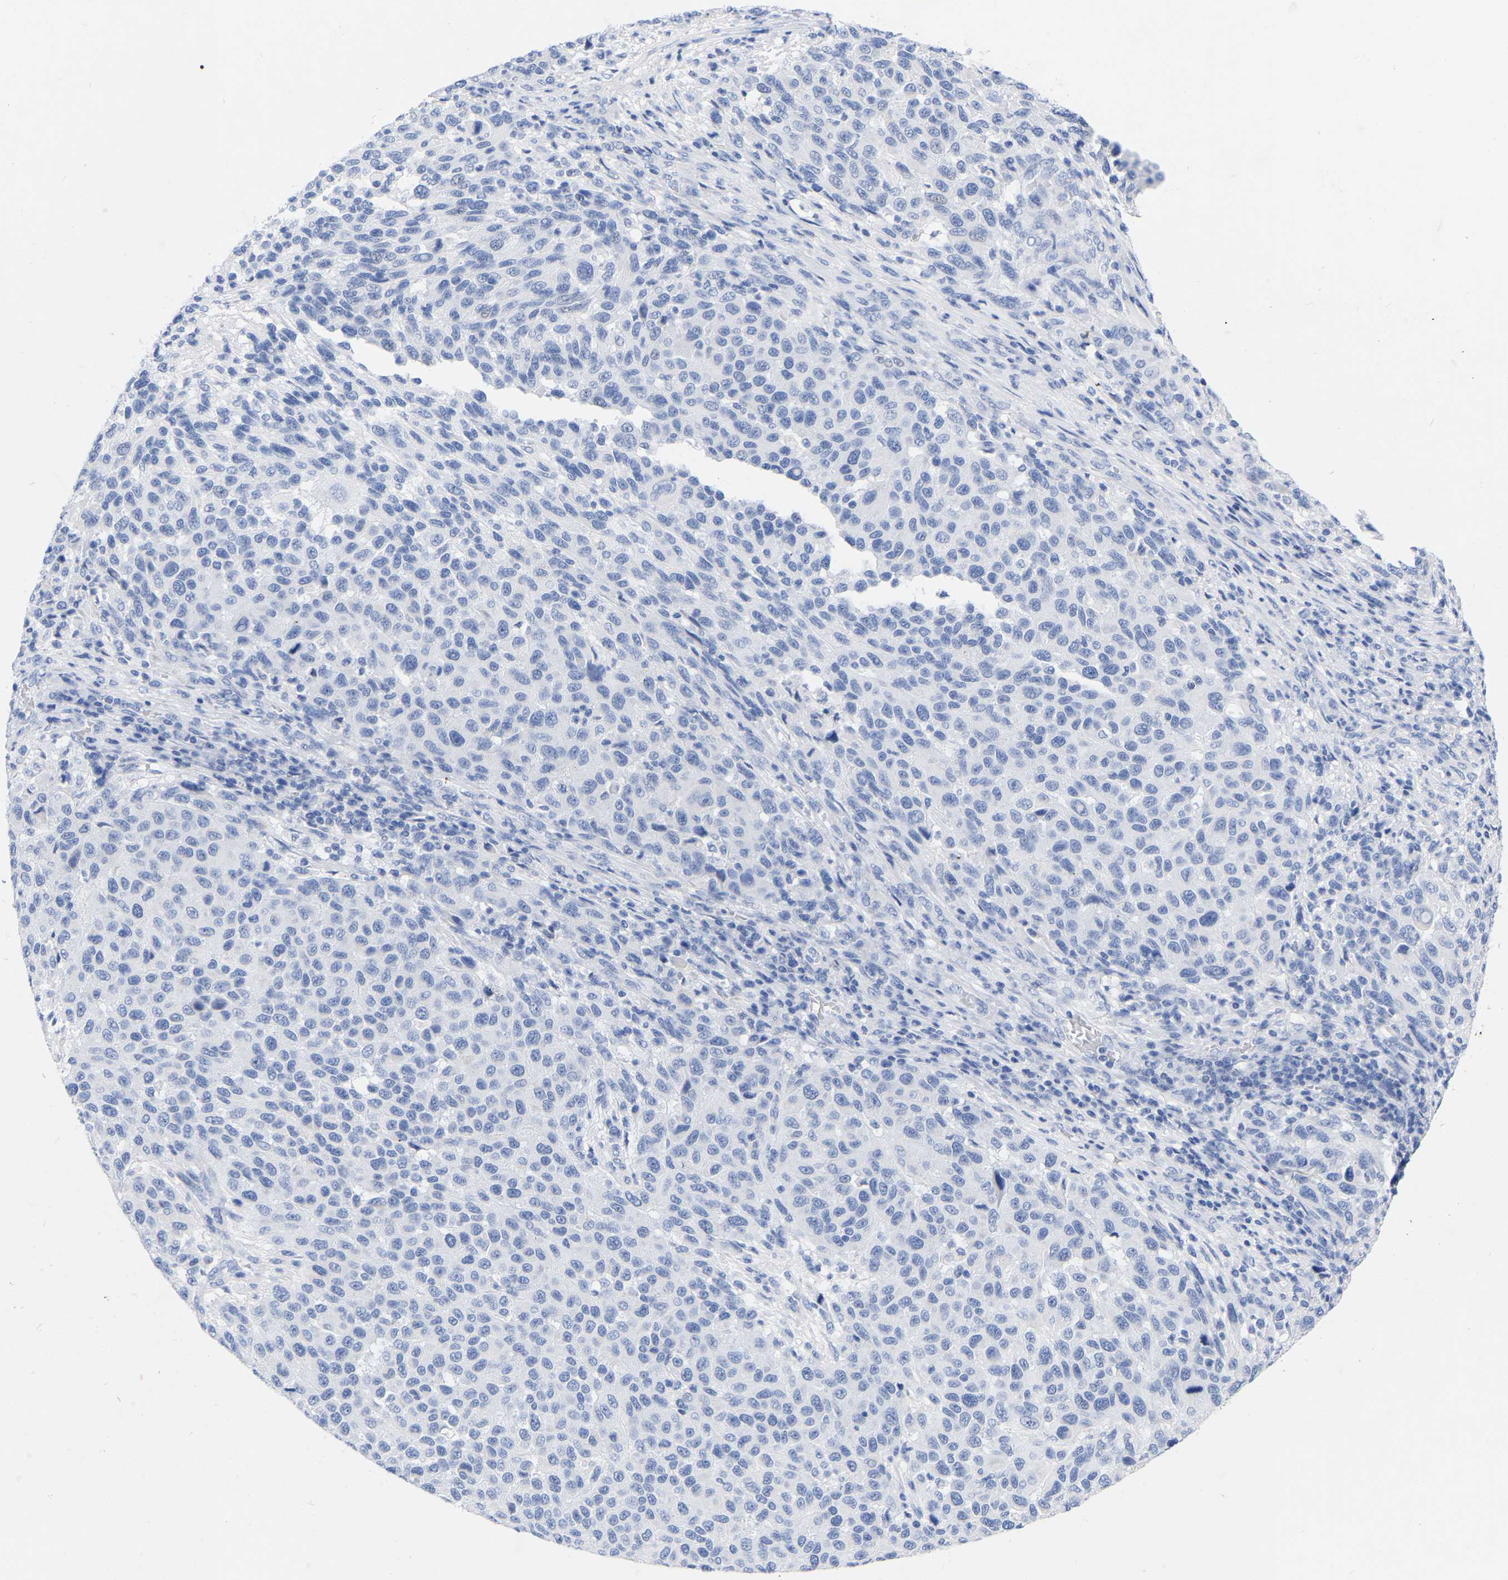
{"staining": {"intensity": "negative", "quantity": "none", "location": "none"}, "tissue": "melanoma", "cell_type": "Tumor cells", "image_type": "cancer", "snomed": [{"axis": "morphology", "description": "Malignant melanoma, Metastatic site"}, {"axis": "topography", "description": "Lymph node"}], "caption": "IHC histopathology image of neoplastic tissue: human melanoma stained with DAB (3,3'-diaminobenzidine) reveals no significant protein staining in tumor cells.", "gene": "ZNF629", "patient": {"sex": "male", "age": 61}}